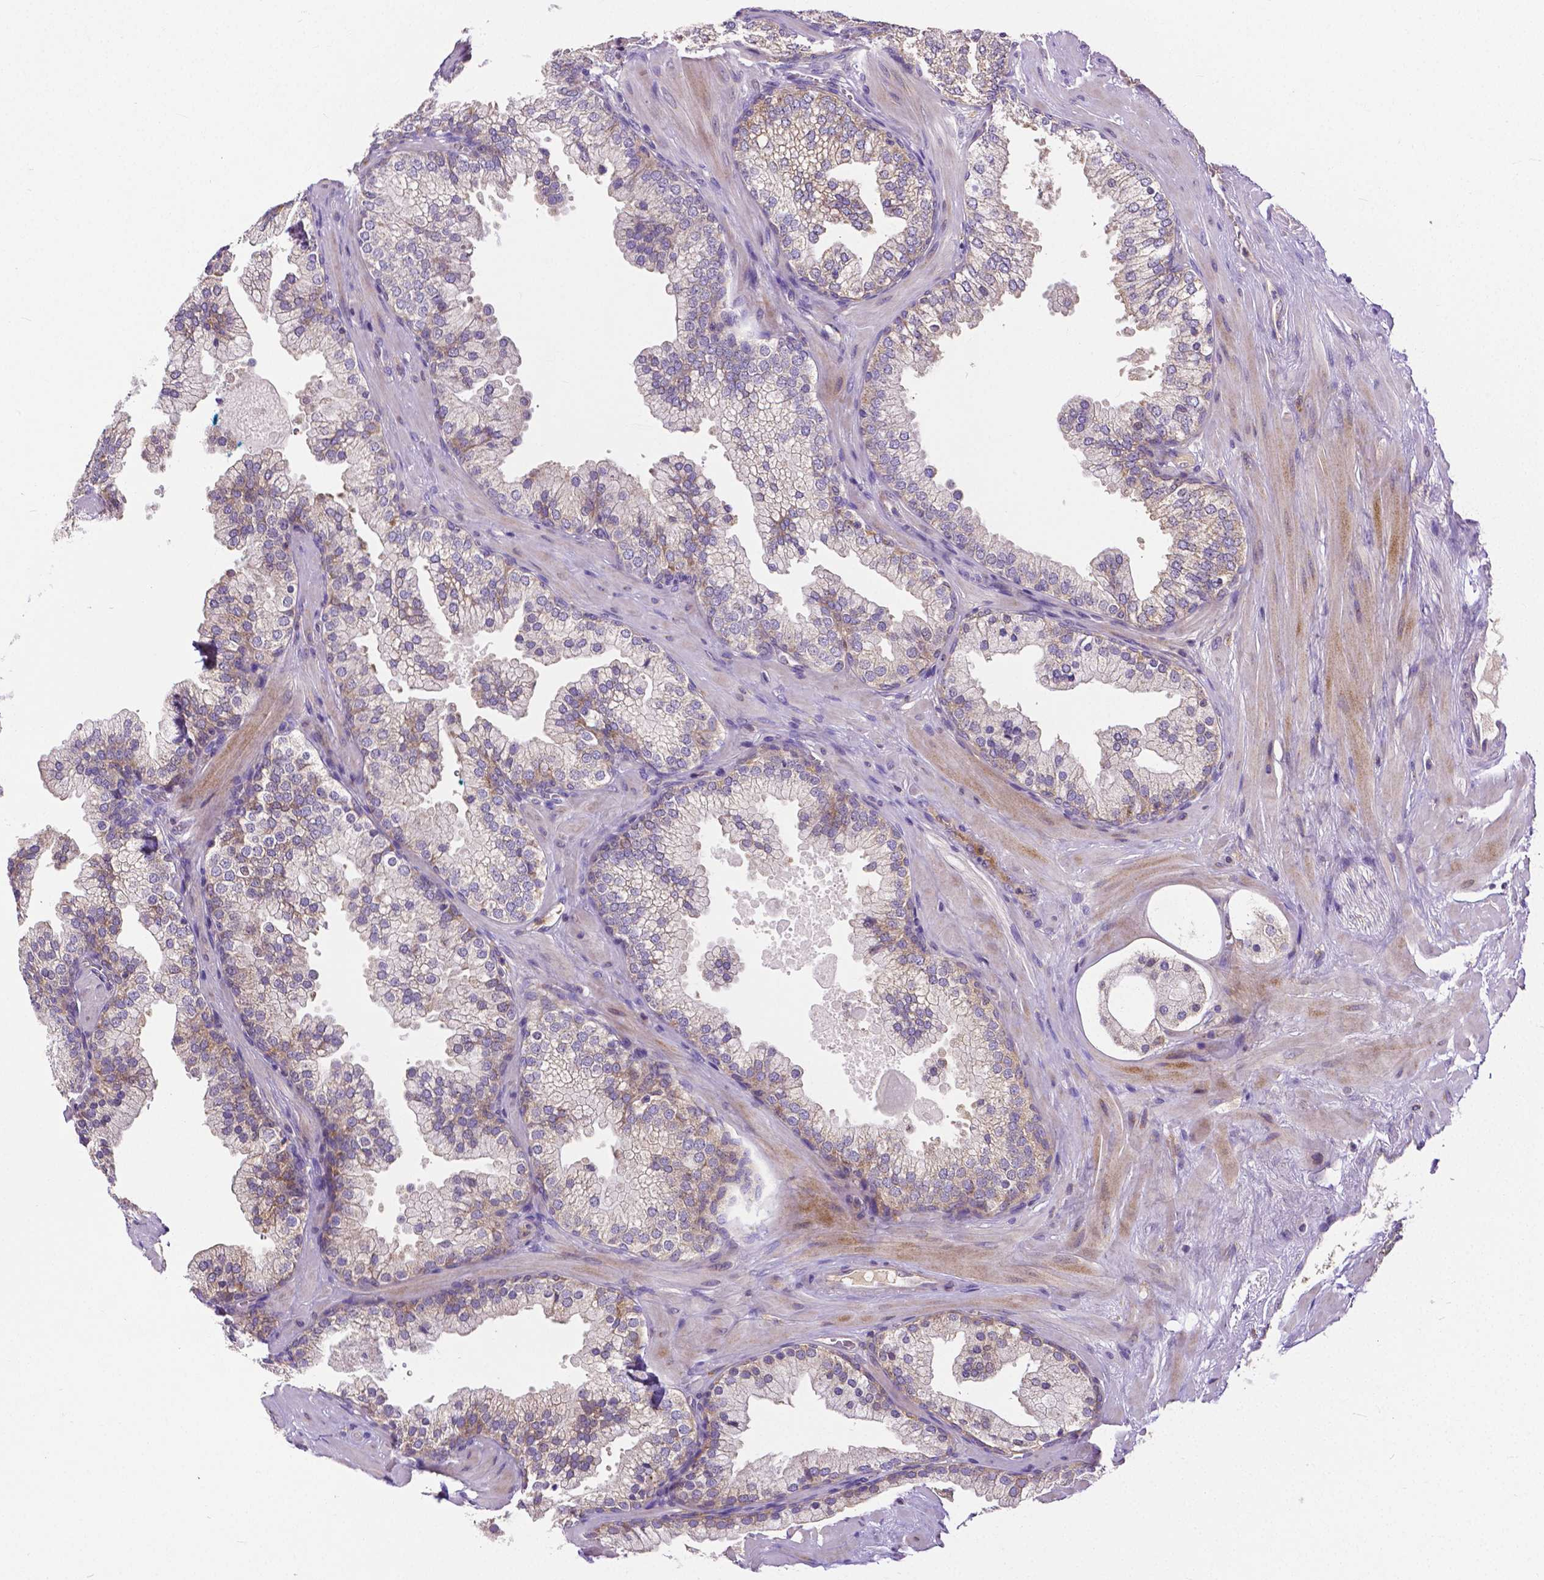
{"staining": {"intensity": "weak", "quantity": "<25%", "location": "cytoplasmic/membranous"}, "tissue": "prostate", "cell_type": "Glandular cells", "image_type": "normal", "snomed": [{"axis": "morphology", "description": "Normal tissue, NOS"}, {"axis": "topography", "description": "Prostate"}, {"axis": "topography", "description": "Peripheral nerve tissue"}], "caption": "Micrograph shows no significant protein expression in glandular cells of benign prostate. (DAB (3,3'-diaminobenzidine) immunohistochemistry (IHC) with hematoxylin counter stain).", "gene": "DICER1", "patient": {"sex": "male", "age": 61}}